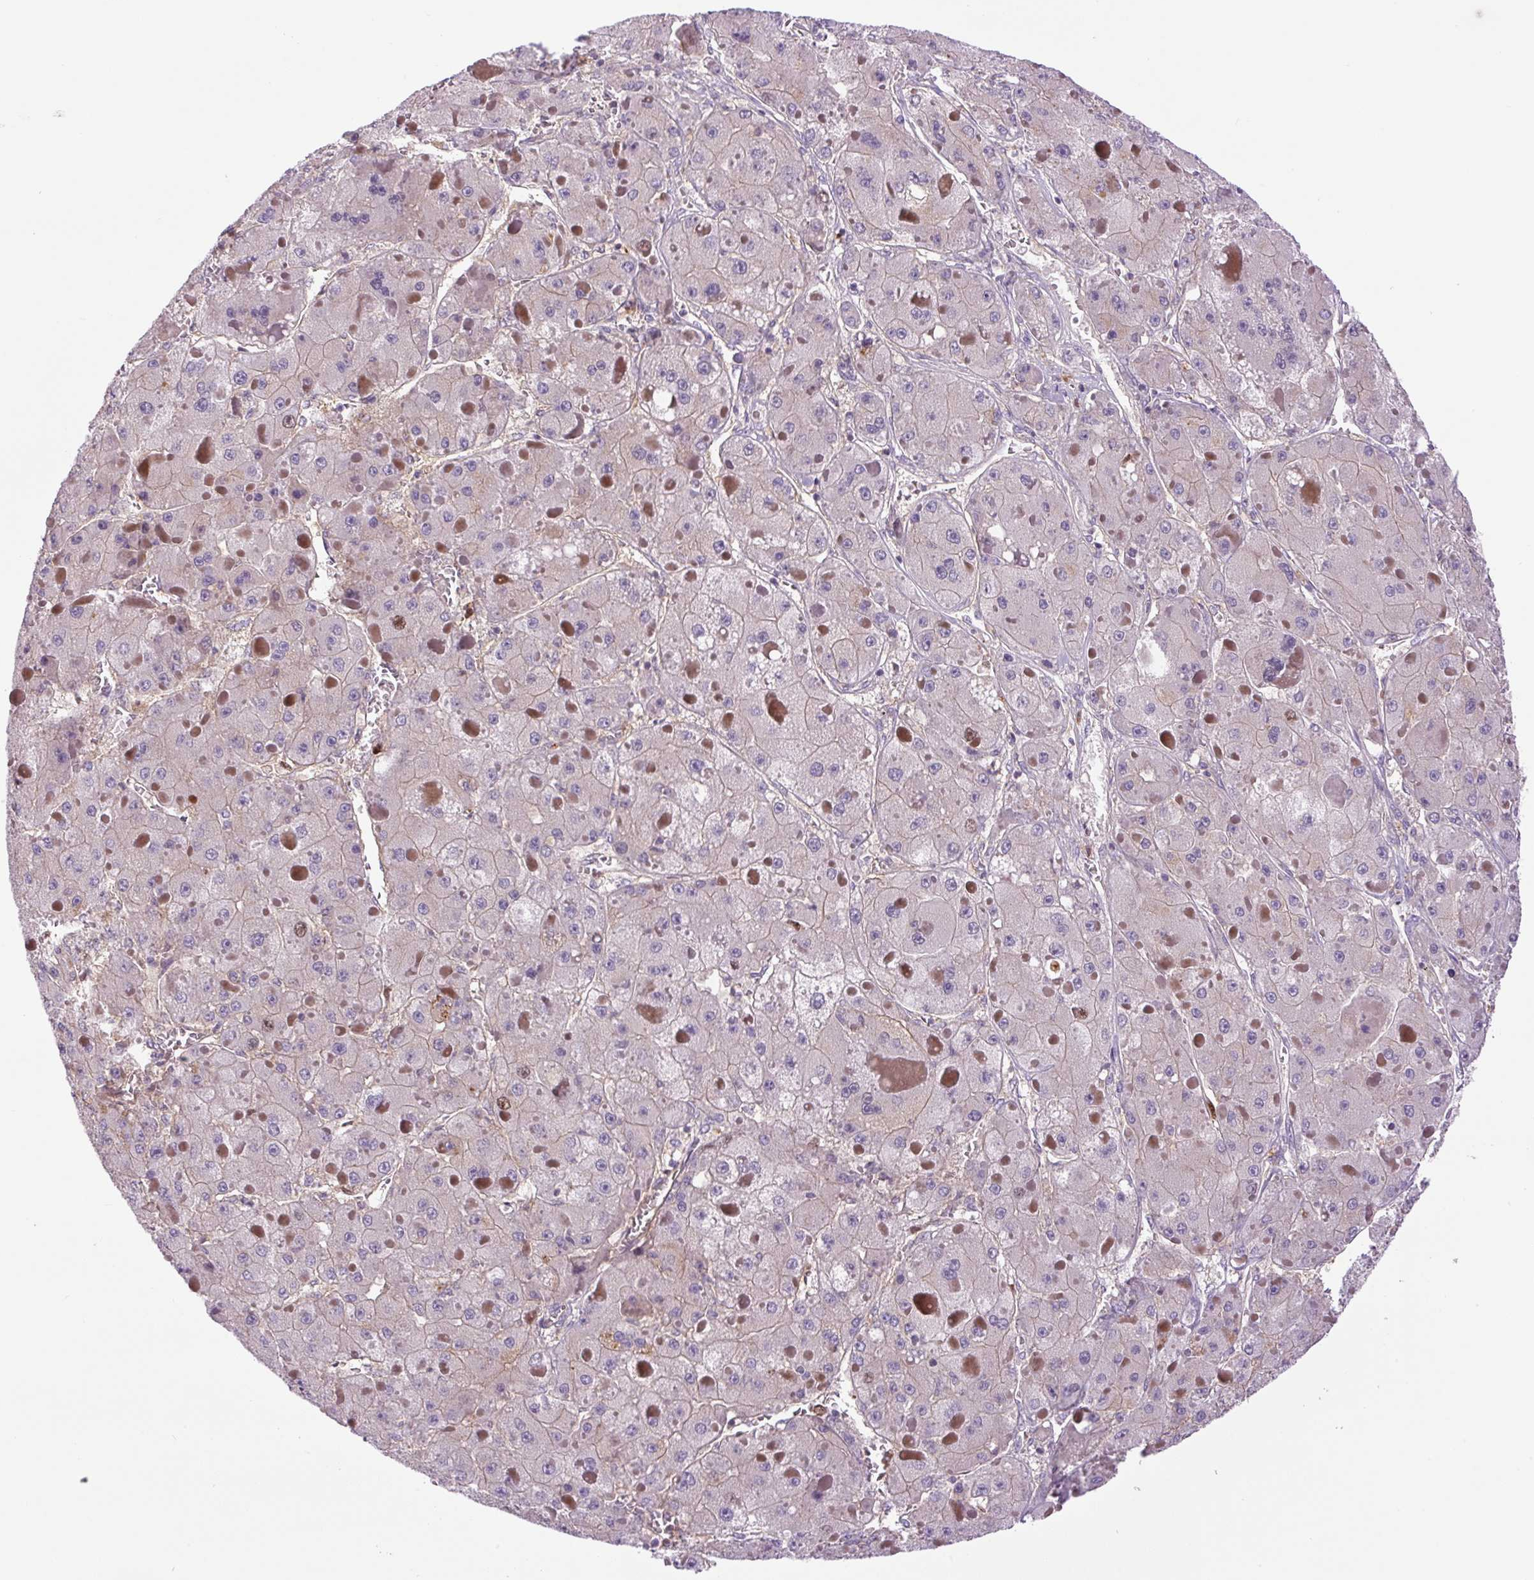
{"staining": {"intensity": "weak", "quantity": "<25%", "location": "cytoplasmic/membranous"}, "tissue": "liver cancer", "cell_type": "Tumor cells", "image_type": "cancer", "snomed": [{"axis": "morphology", "description": "Carcinoma, Hepatocellular, NOS"}, {"axis": "topography", "description": "Liver"}], "caption": "Hepatocellular carcinoma (liver) stained for a protein using immunohistochemistry (IHC) demonstrates no positivity tumor cells.", "gene": "KIFC1", "patient": {"sex": "female", "age": 73}}